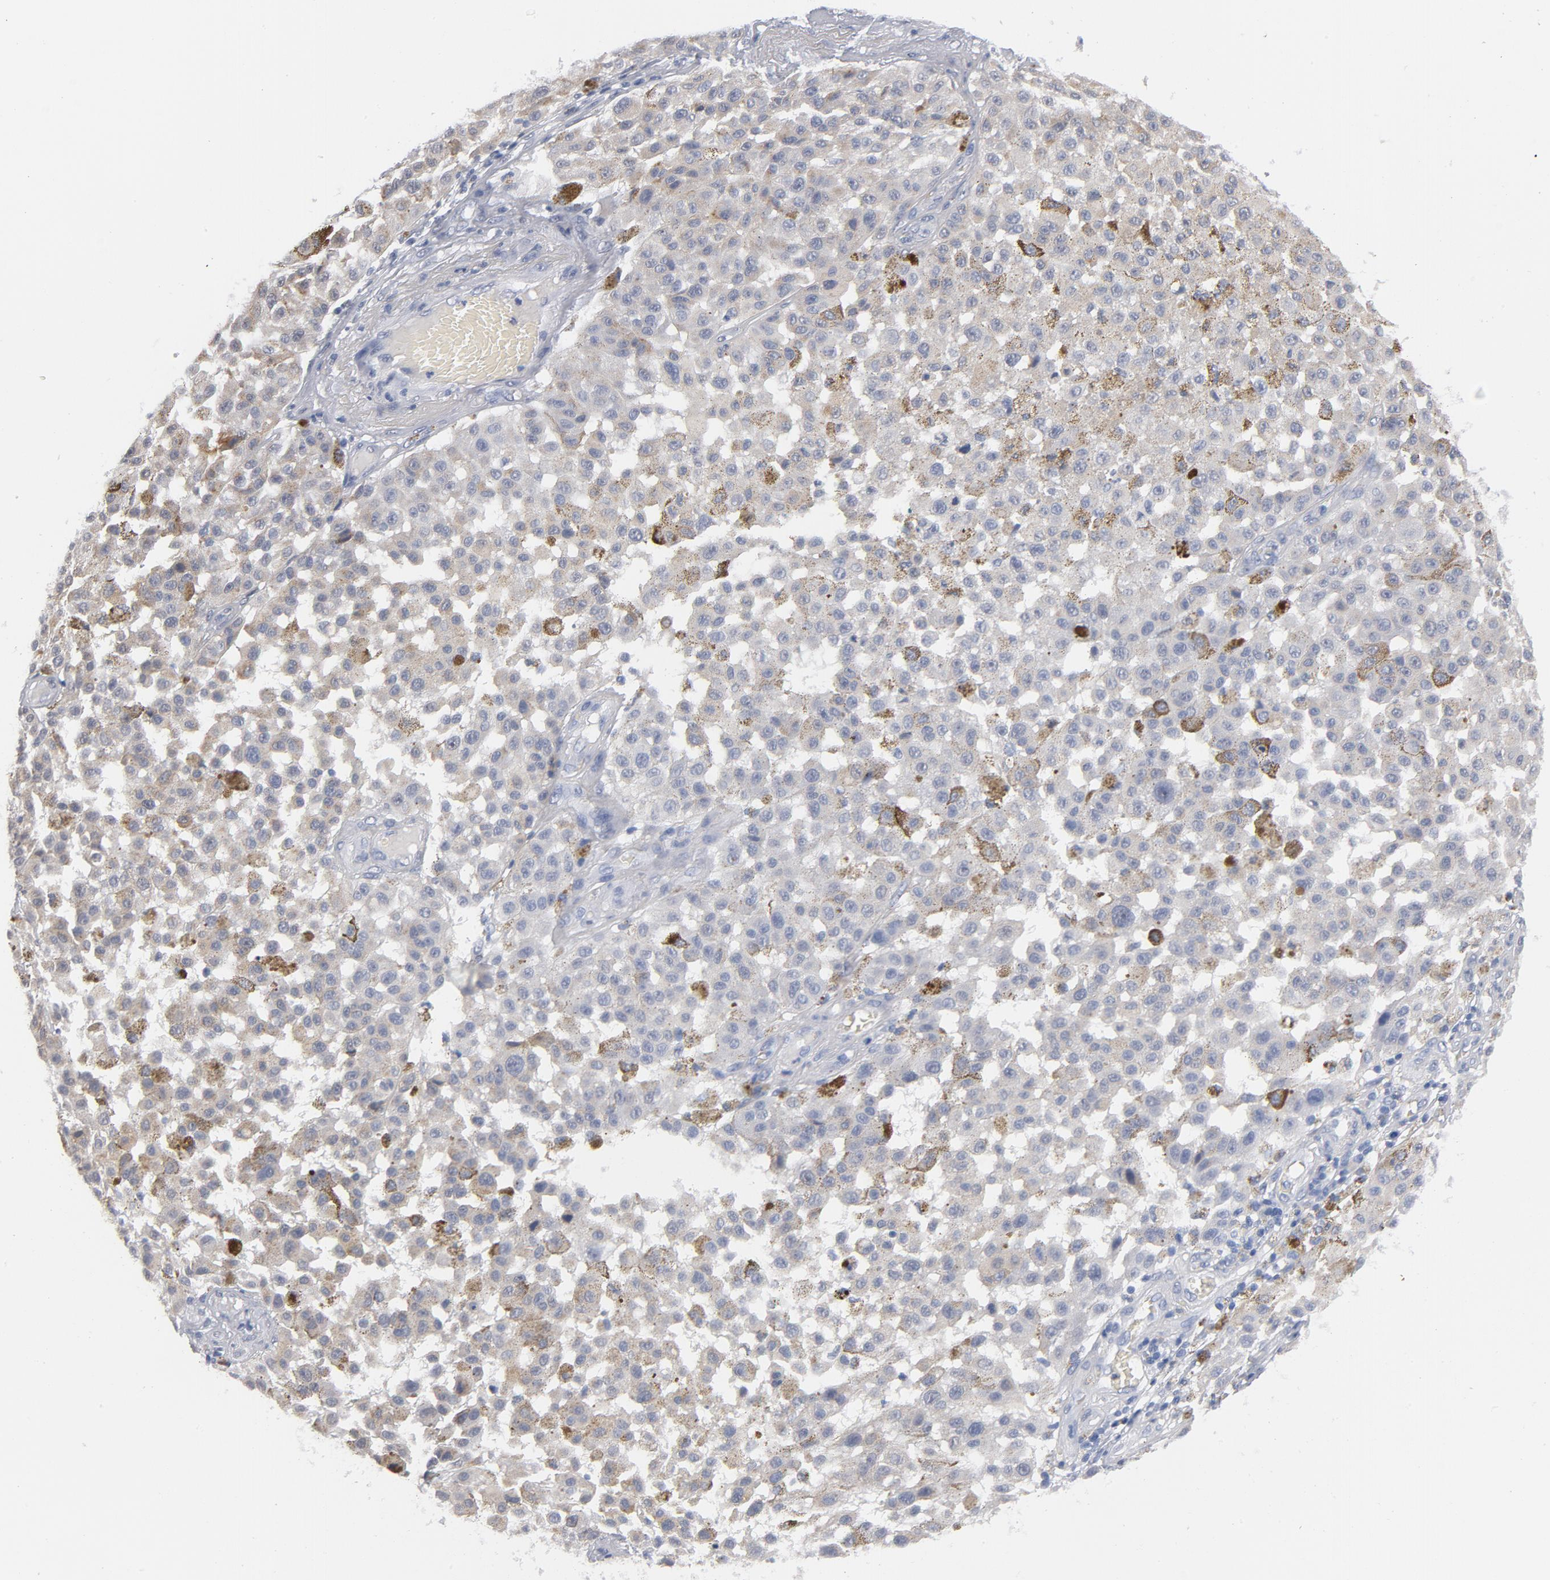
{"staining": {"intensity": "weak", "quantity": "25%-75%", "location": "cytoplasmic/membranous"}, "tissue": "melanoma", "cell_type": "Tumor cells", "image_type": "cancer", "snomed": [{"axis": "morphology", "description": "Malignant melanoma, NOS"}, {"axis": "topography", "description": "Skin"}], "caption": "There is low levels of weak cytoplasmic/membranous staining in tumor cells of melanoma, as demonstrated by immunohistochemical staining (brown color).", "gene": "BAP1", "patient": {"sex": "female", "age": 64}}